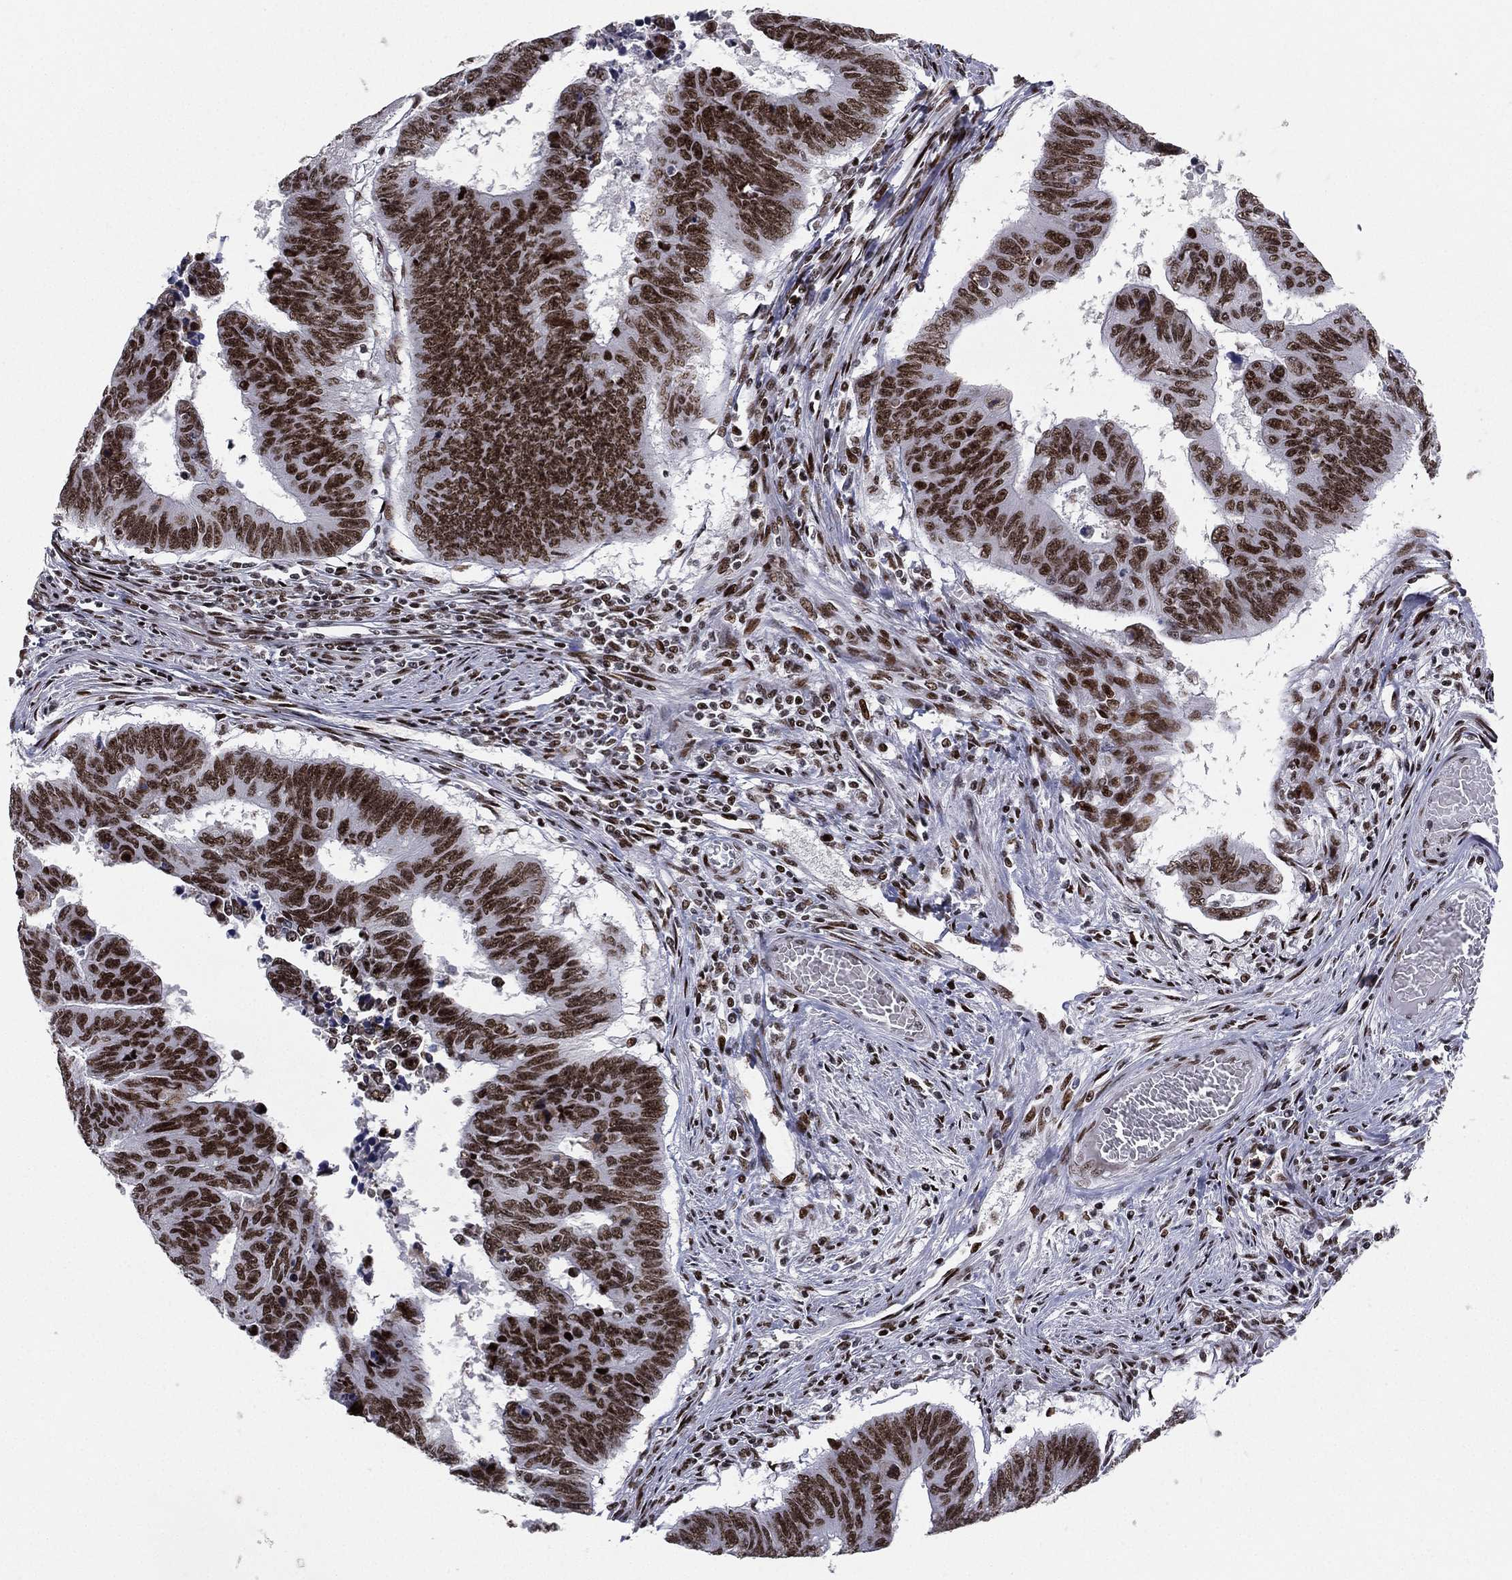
{"staining": {"intensity": "strong", "quantity": ">75%", "location": "nuclear"}, "tissue": "colorectal cancer", "cell_type": "Tumor cells", "image_type": "cancer", "snomed": [{"axis": "morphology", "description": "Adenocarcinoma, NOS"}, {"axis": "topography", "description": "Rectum"}], "caption": "Protein analysis of colorectal adenocarcinoma tissue reveals strong nuclear expression in about >75% of tumor cells.", "gene": "RTF1", "patient": {"sex": "female", "age": 85}}